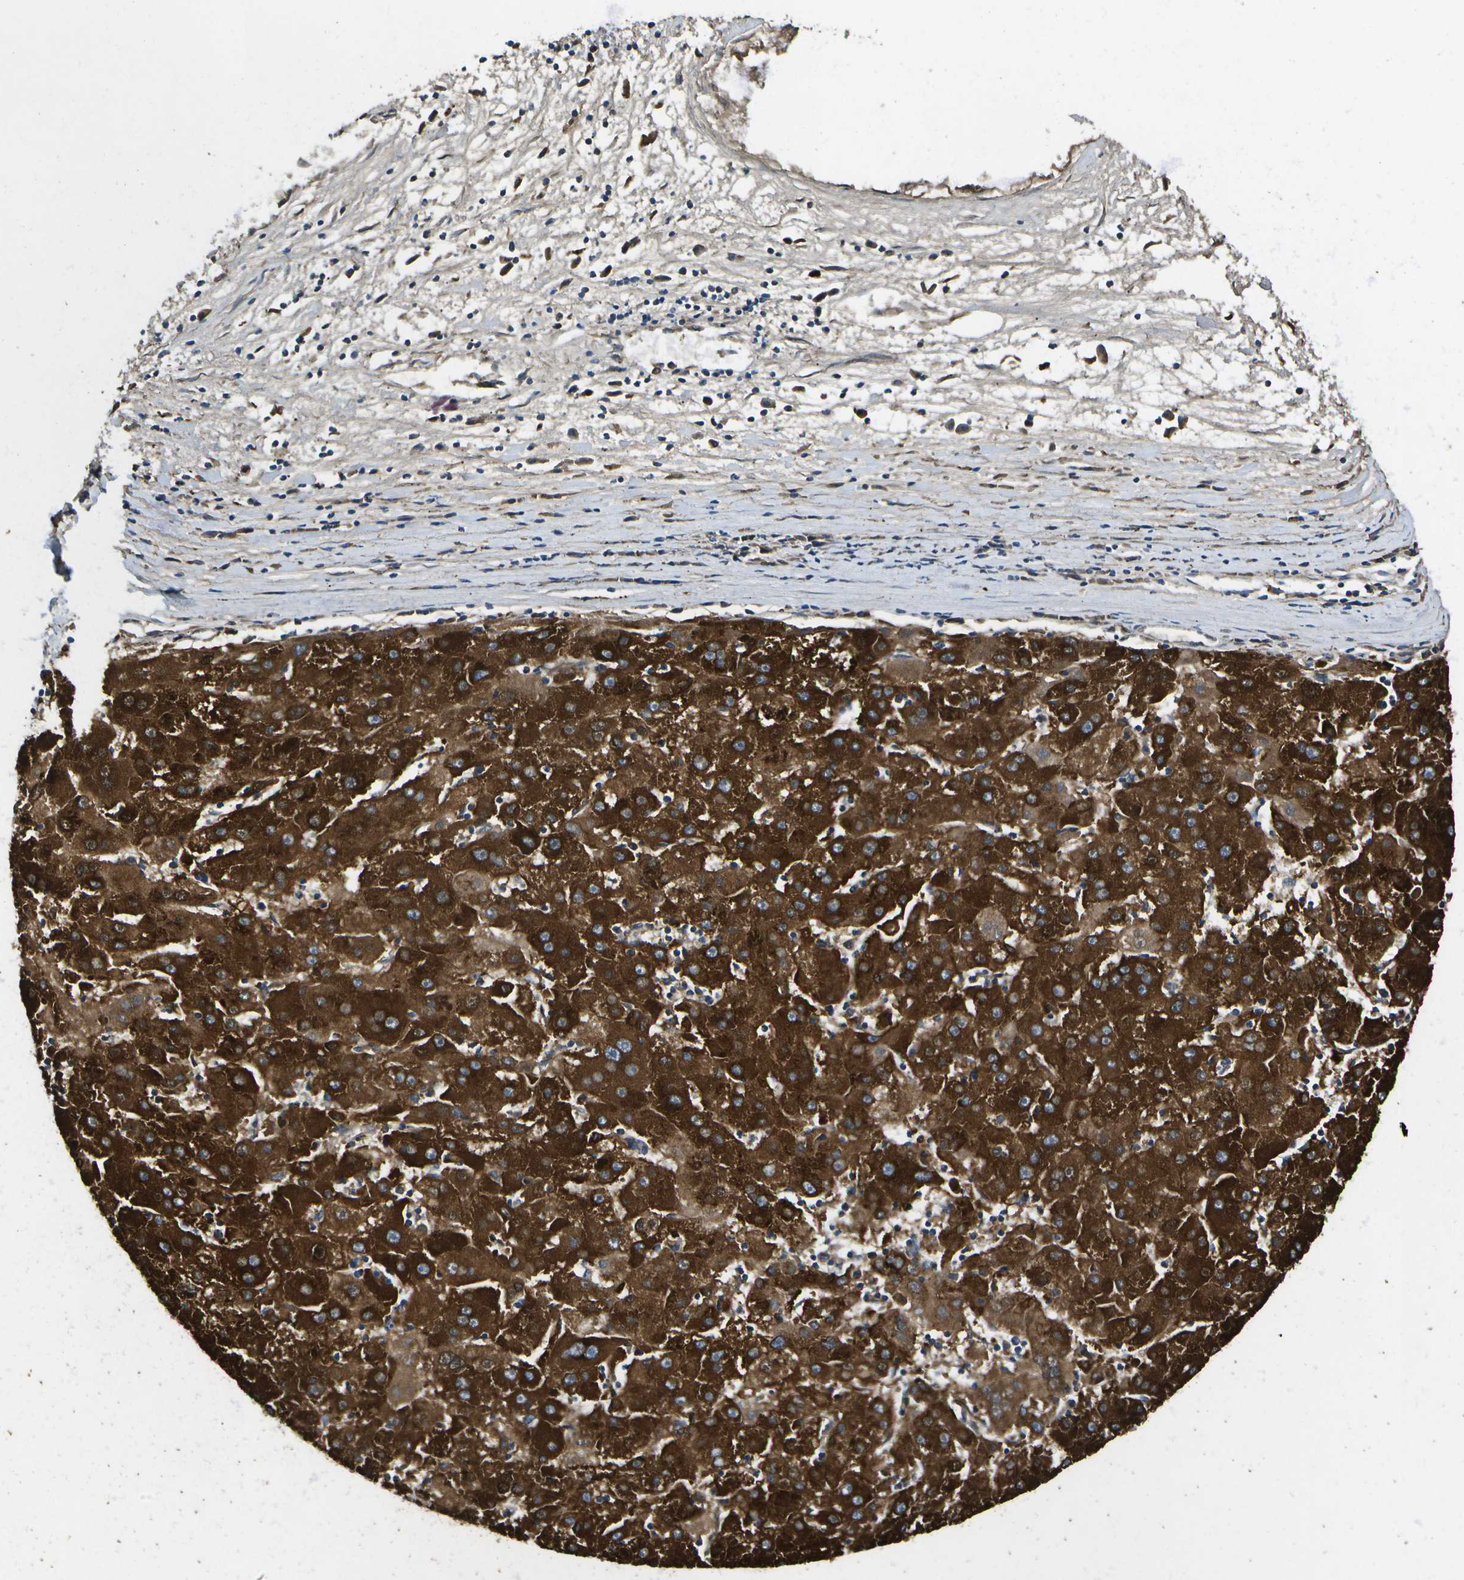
{"staining": {"intensity": "strong", "quantity": ">75%", "location": "cytoplasmic/membranous"}, "tissue": "liver cancer", "cell_type": "Tumor cells", "image_type": "cancer", "snomed": [{"axis": "morphology", "description": "Carcinoma, Hepatocellular, NOS"}, {"axis": "topography", "description": "Liver"}], "caption": "About >75% of tumor cells in human liver hepatocellular carcinoma display strong cytoplasmic/membranous protein positivity as visualized by brown immunohistochemical staining.", "gene": "HFE", "patient": {"sex": "male", "age": 72}}